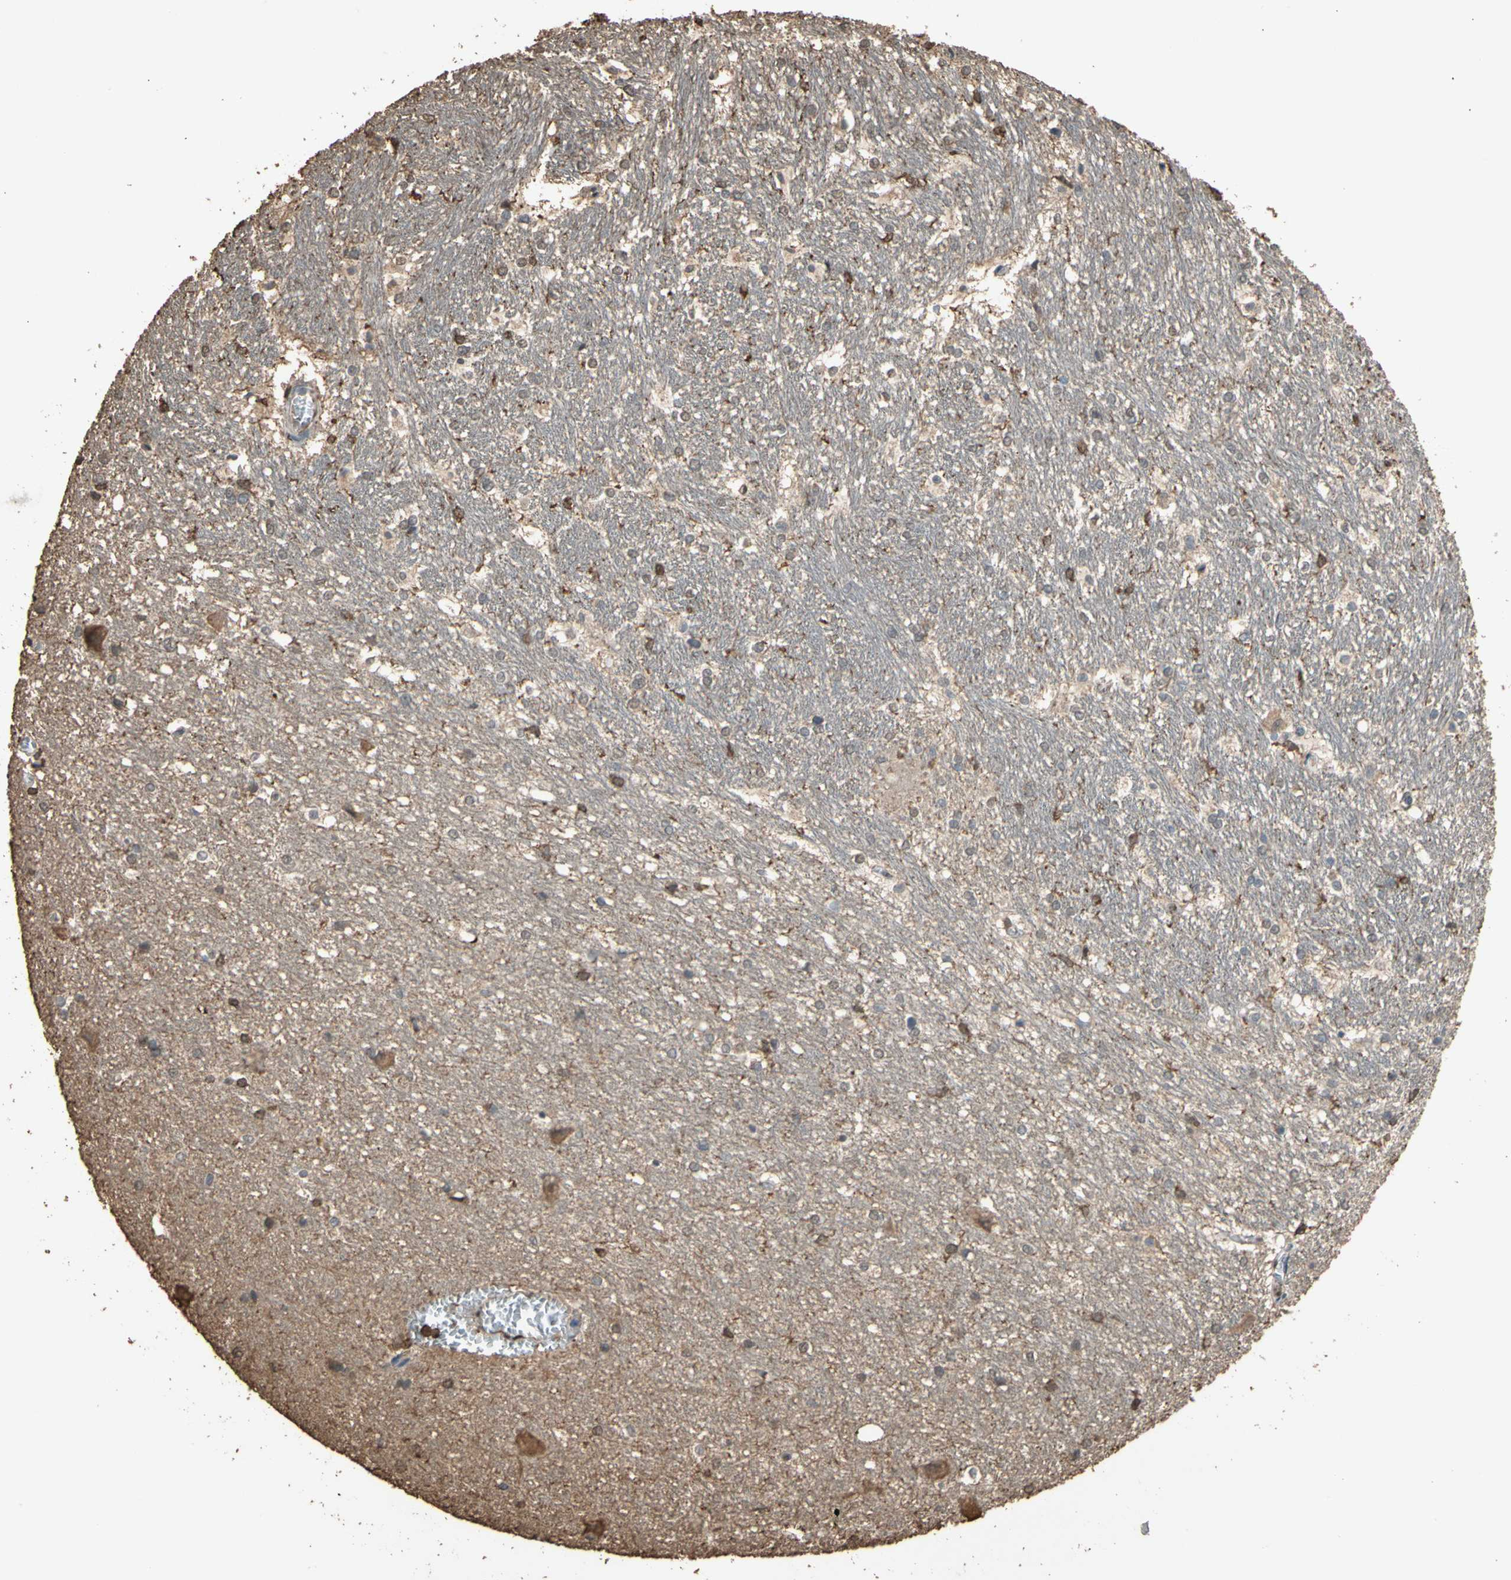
{"staining": {"intensity": "moderate", "quantity": "<25%", "location": "cytoplasmic/membranous"}, "tissue": "hippocampus", "cell_type": "Glial cells", "image_type": "normal", "snomed": [{"axis": "morphology", "description": "Normal tissue, NOS"}, {"axis": "topography", "description": "Hippocampus"}], "caption": "Immunohistochemistry staining of unremarkable hippocampus, which shows low levels of moderate cytoplasmic/membranous staining in approximately <25% of glial cells indicating moderate cytoplasmic/membranous protein expression. The staining was performed using DAB (3,3'-diaminobenzidine) (brown) for protein detection and nuclei were counterstained in hematoxylin (blue).", "gene": "TNFSF13B", "patient": {"sex": "female", "age": 19}}